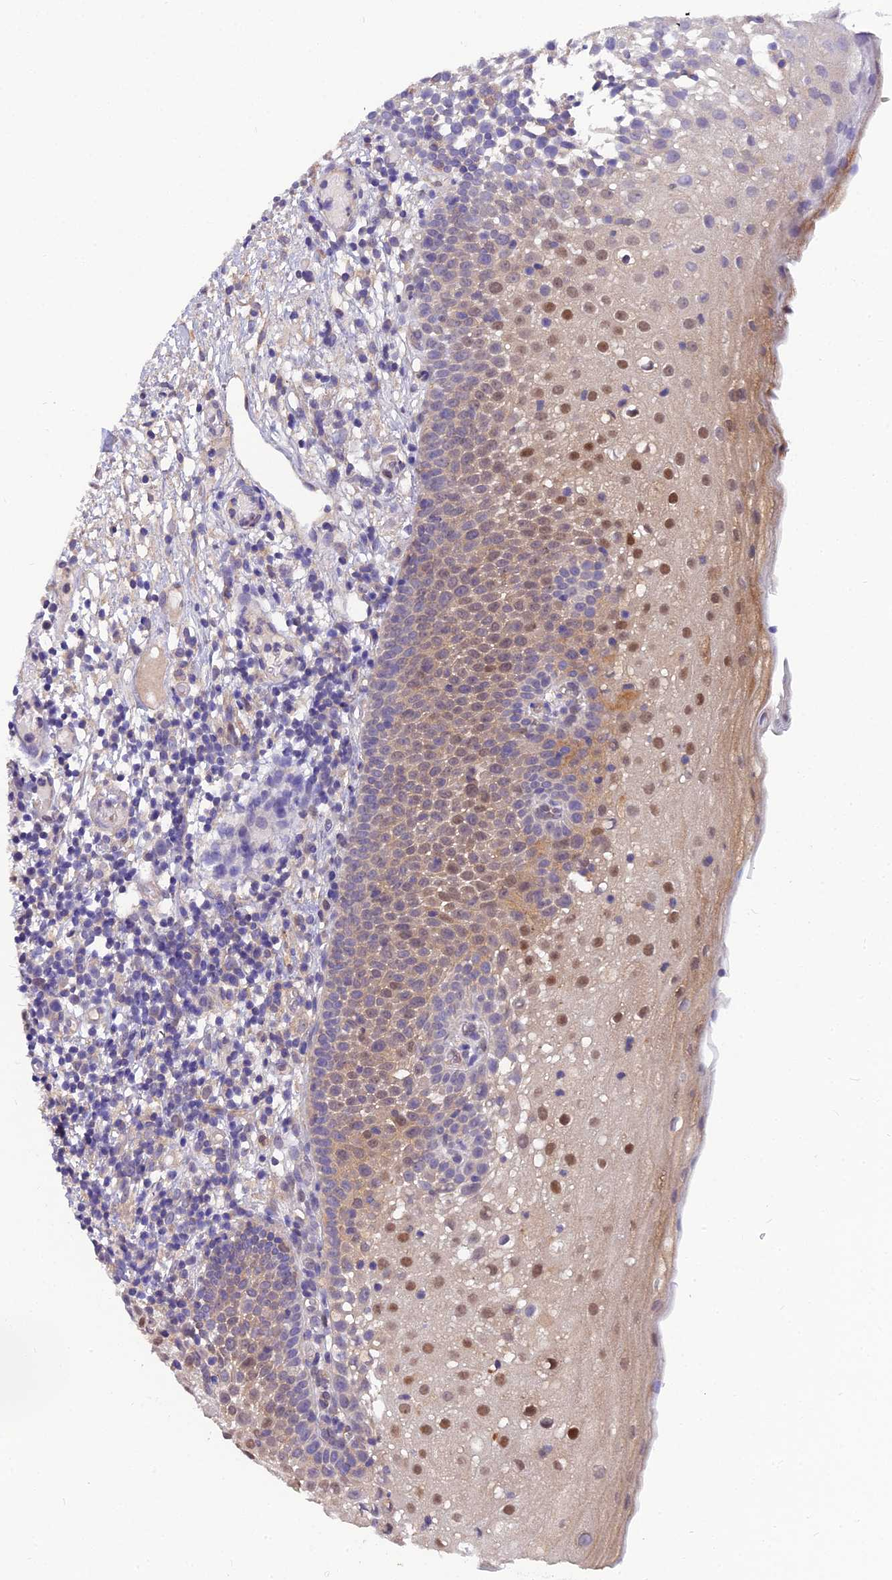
{"staining": {"intensity": "moderate", "quantity": "<25%", "location": "cytoplasmic/membranous,nuclear"}, "tissue": "oral mucosa", "cell_type": "Squamous epithelial cells", "image_type": "normal", "snomed": [{"axis": "morphology", "description": "Normal tissue, NOS"}, {"axis": "topography", "description": "Oral tissue"}], "caption": "The image reveals a brown stain indicating the presence of a protein in the cytoplasmic/membranous,nuclear of squamous epithelial cells in oral mucosa. (Stains: DAB (3,3'-diaminobenzidine) in brown, nuclei in blue, Microscopy: brightfield microscopy at high magnification).", "gene": "MVD", "patient": {"sex": "female", "age": 69}}